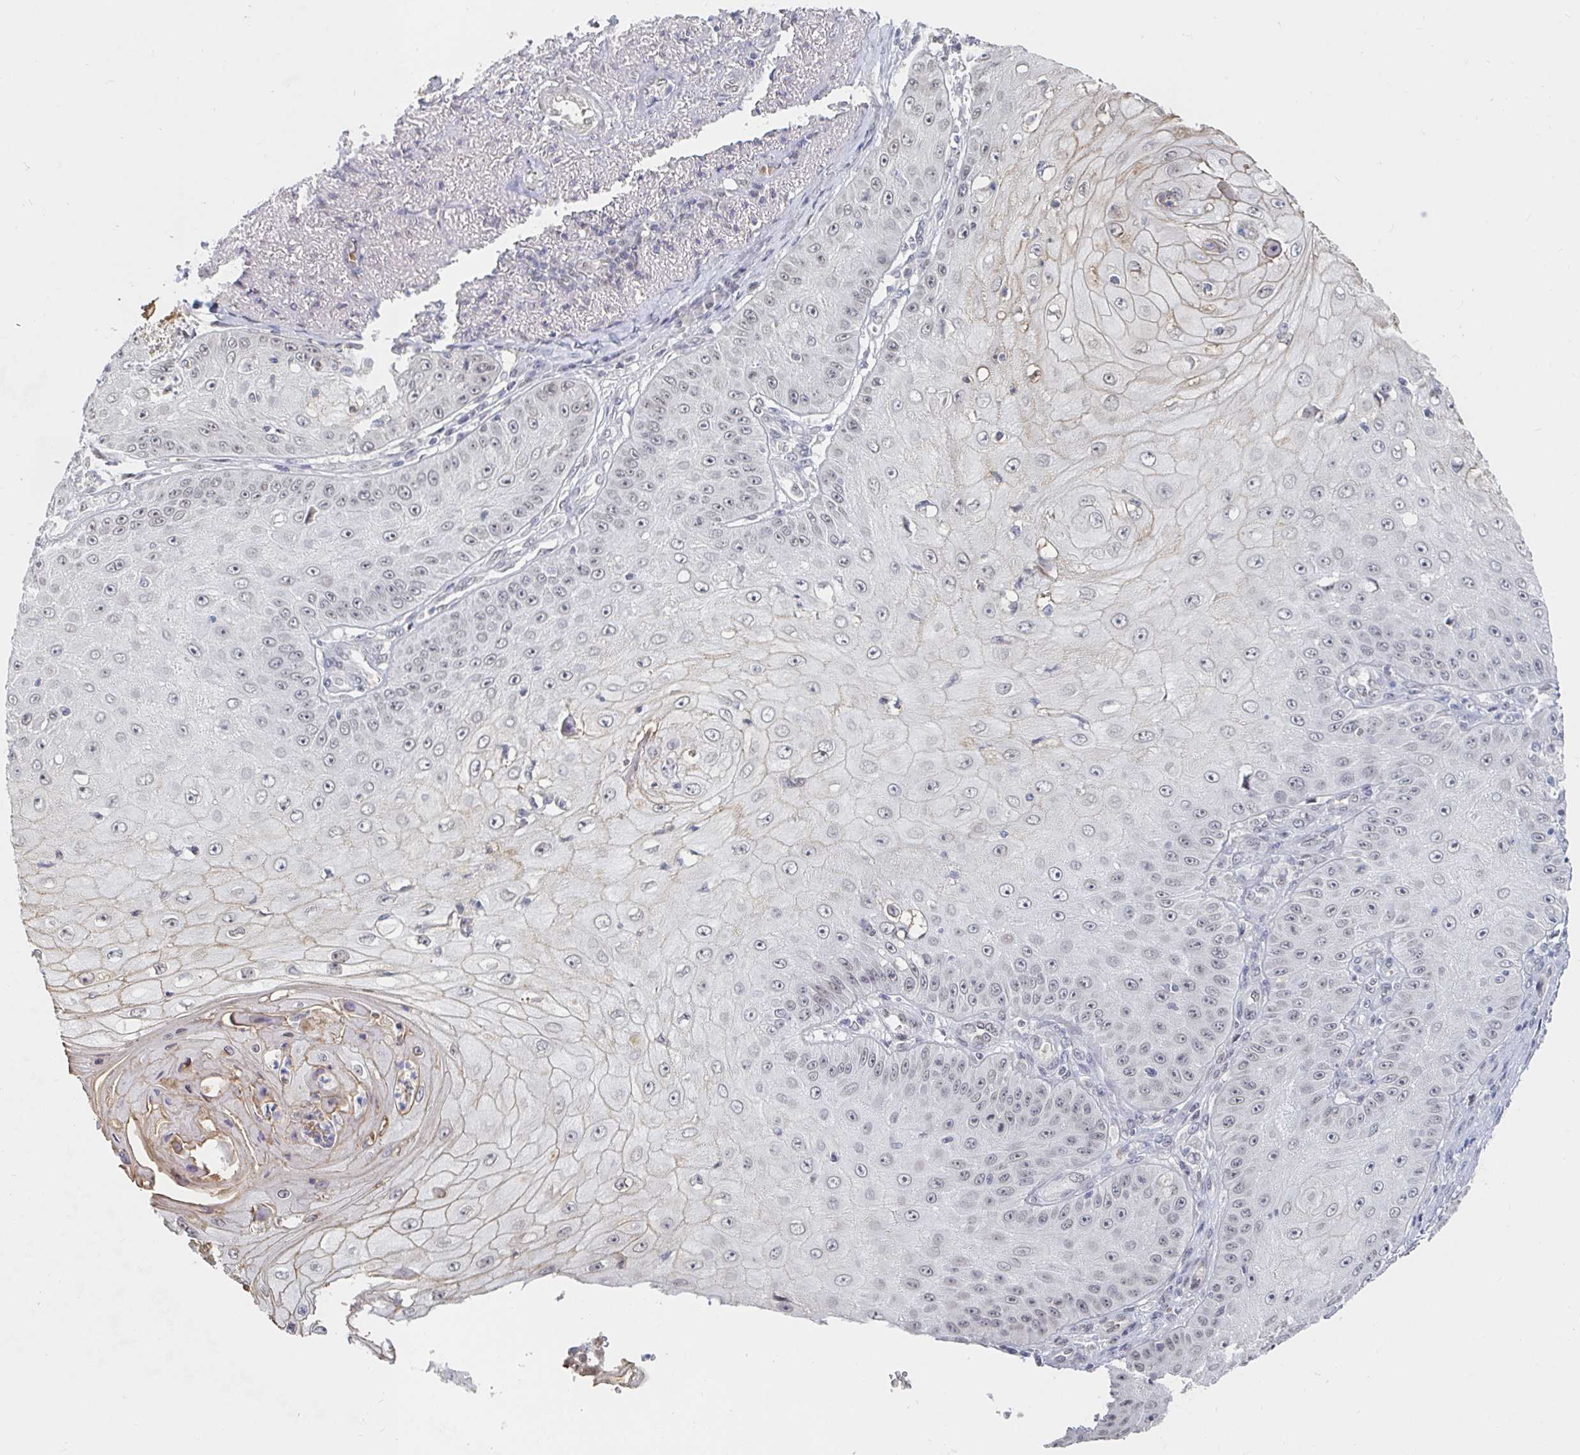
{"staining": {"intensity": "negative", "quantity": "none", "location": "none"}, "tissue": "skin cancer", "cell_type": "Tumor cells", "image_type": "cancer", "snomed": [{"axis": "morphology", "description": "Squamous cell carcinoma, NOS"}, {"axis": "topography", "description": "Skin"}], "caption": "Immunohistochemical staining of human squamous cell carcinoma (skin) shows no significant positivity in tumor cells.", "gene": "CHD2", "patient": {"sex": "male", "age": 70}}